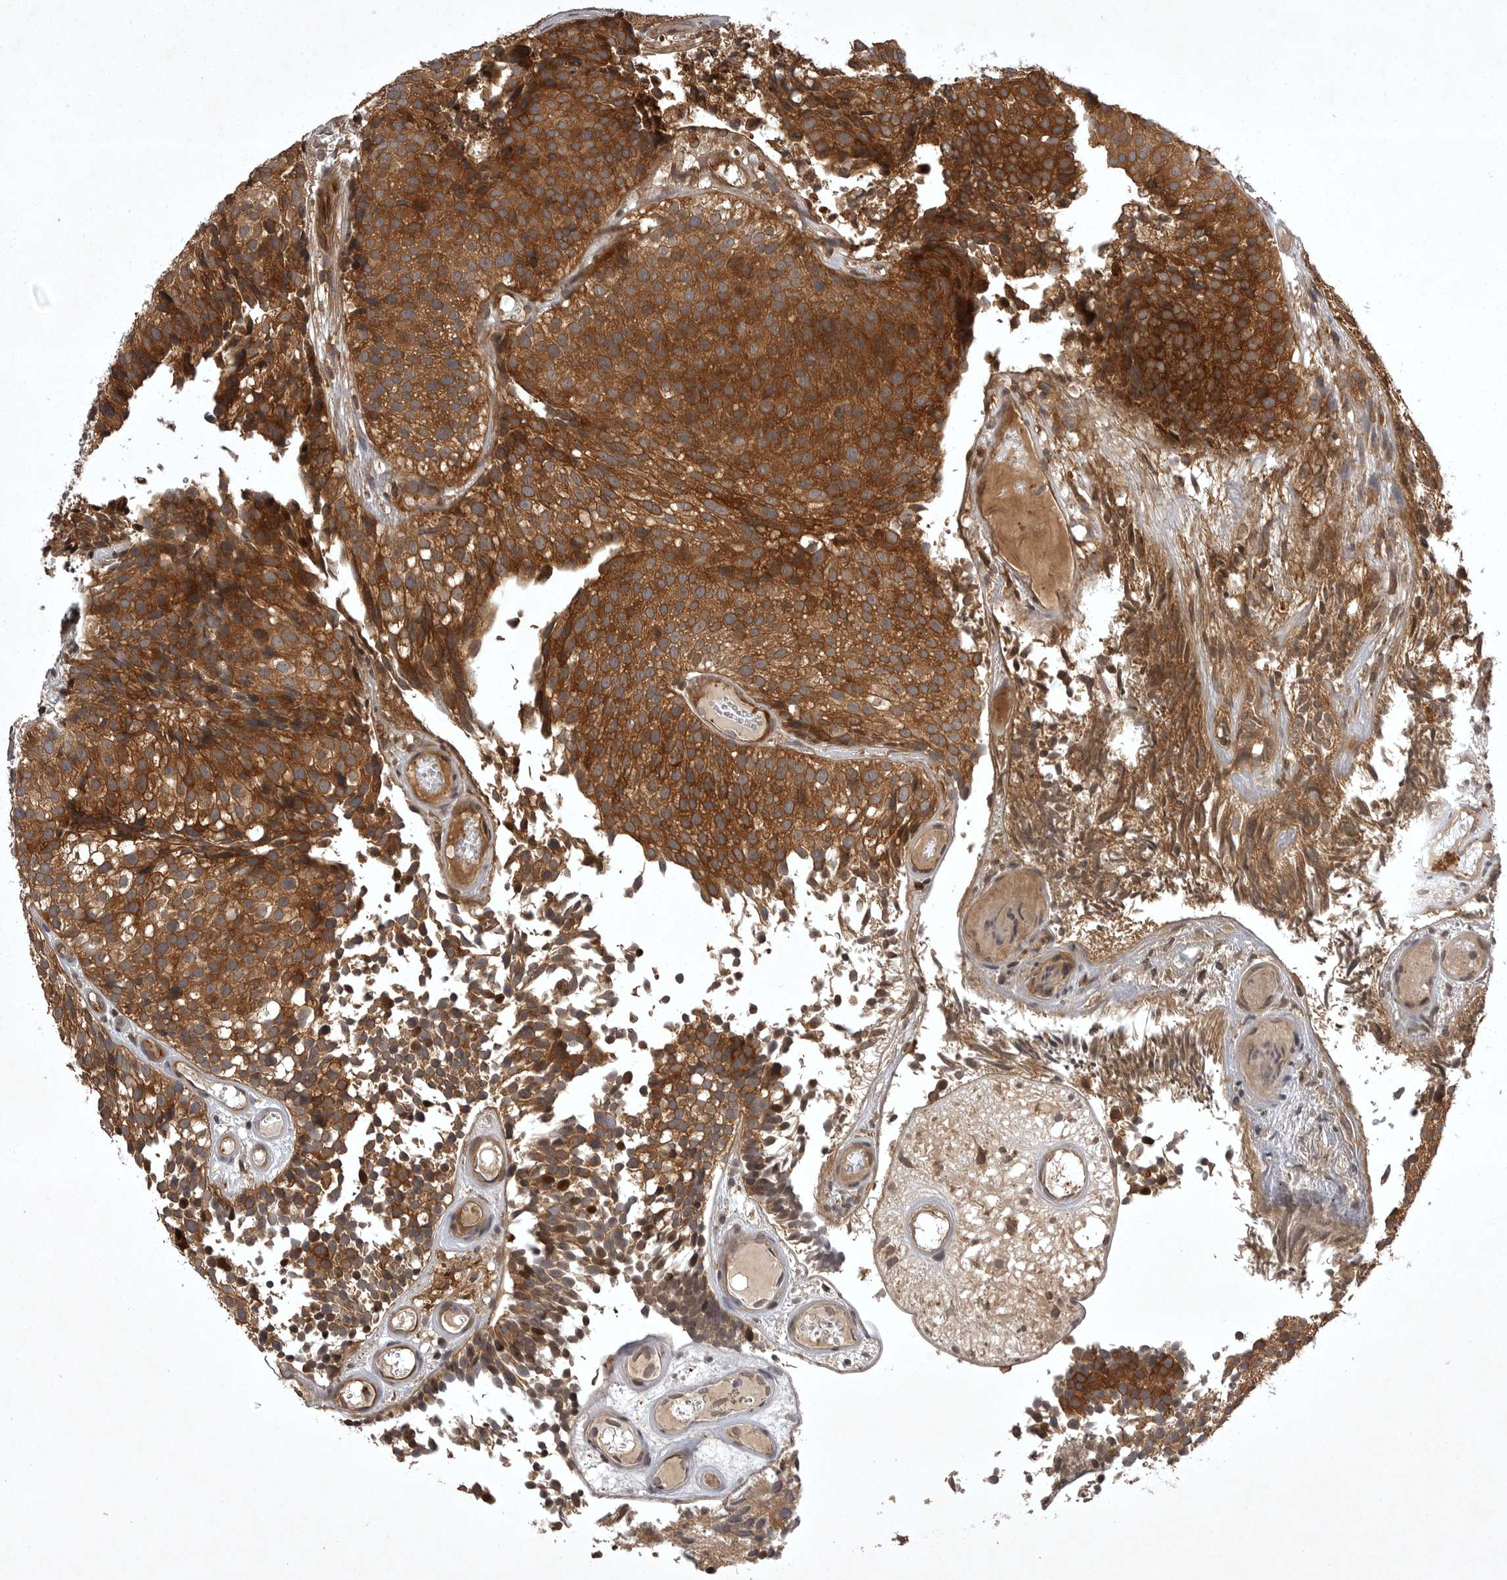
{"staining": {"intensity": "strong", "quantity": ">75%", "location": "cytoplasmic/membranous"}, "tissue": "urothelial cancer", "cell_type": "Tumor cells", "image_type": "cancer", "snomed": [{"axis": "morphology", "description": "Urothelial carcinoma, Low grade"}, {"axis": "topography", "description": "Urinary bladder"}], "caption": "Protein staining reveals strong cytoplasmic/membranous expression in approximately >75% of tumor cells in low-grade urothelial carcinoma.", "gene": "STK24", "patient": {"sex": "male", "age": 86}}